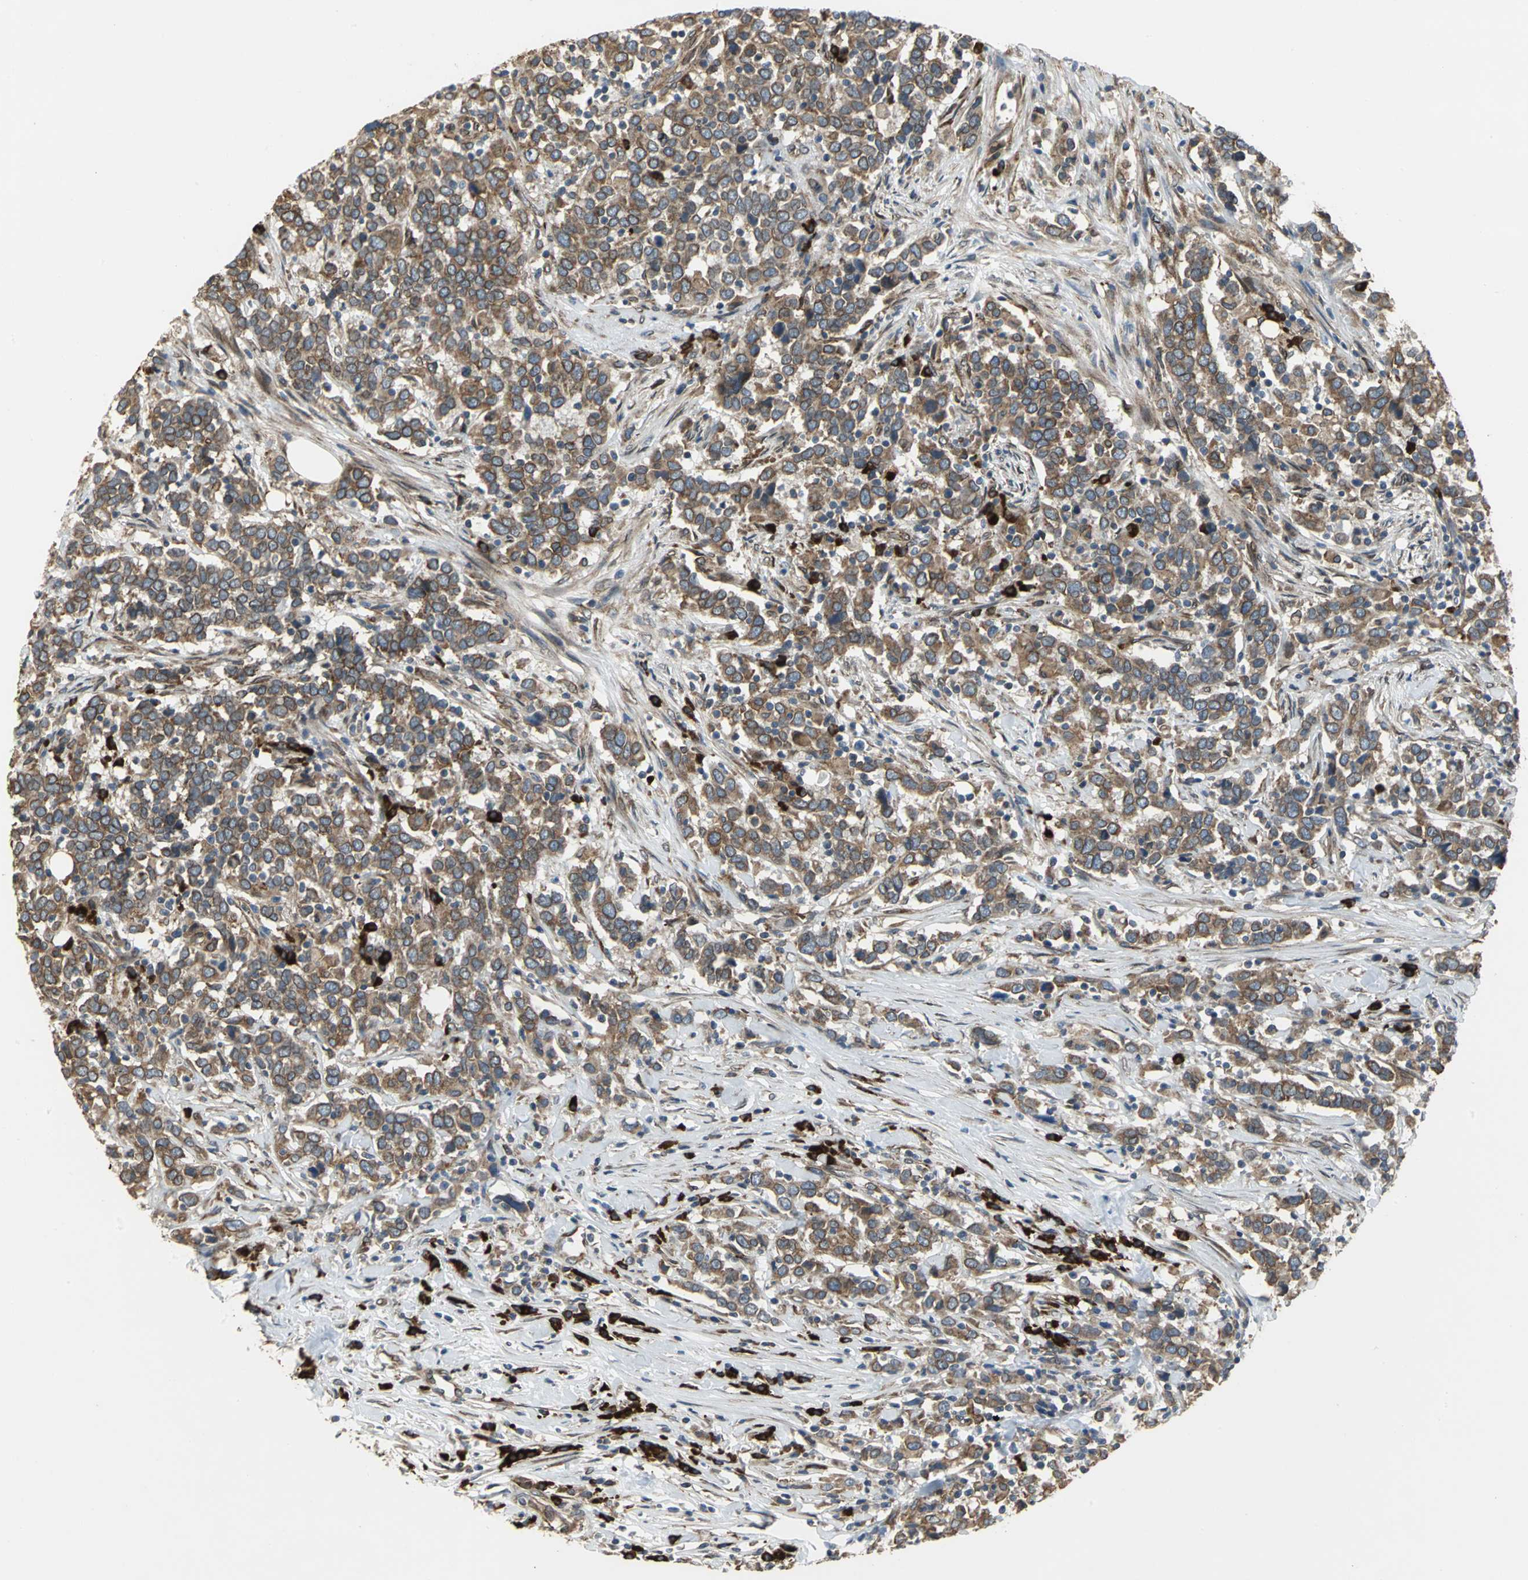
{"staining": {"intensity": "moderate", "quantity": ">75%", "location": "cytoplasmic/membranous"}, "tissue": "urothelial cancer", "cell_type": "Tumor cells", "image_type": "cancer", "snomed": [{"axis": "morphology", "description": "Urothelial carcinoma, High grade"}, {"axis": "topography", "description": "Urinary bladder"}], "caption": "Tumor cells display moderate cytoplasmic/membranous positivity in approximately >75% of cells in urothelial carcinoma (high-grade).", "gene": "SYVN1", "patient": {"sex": "male", "age": 61}}